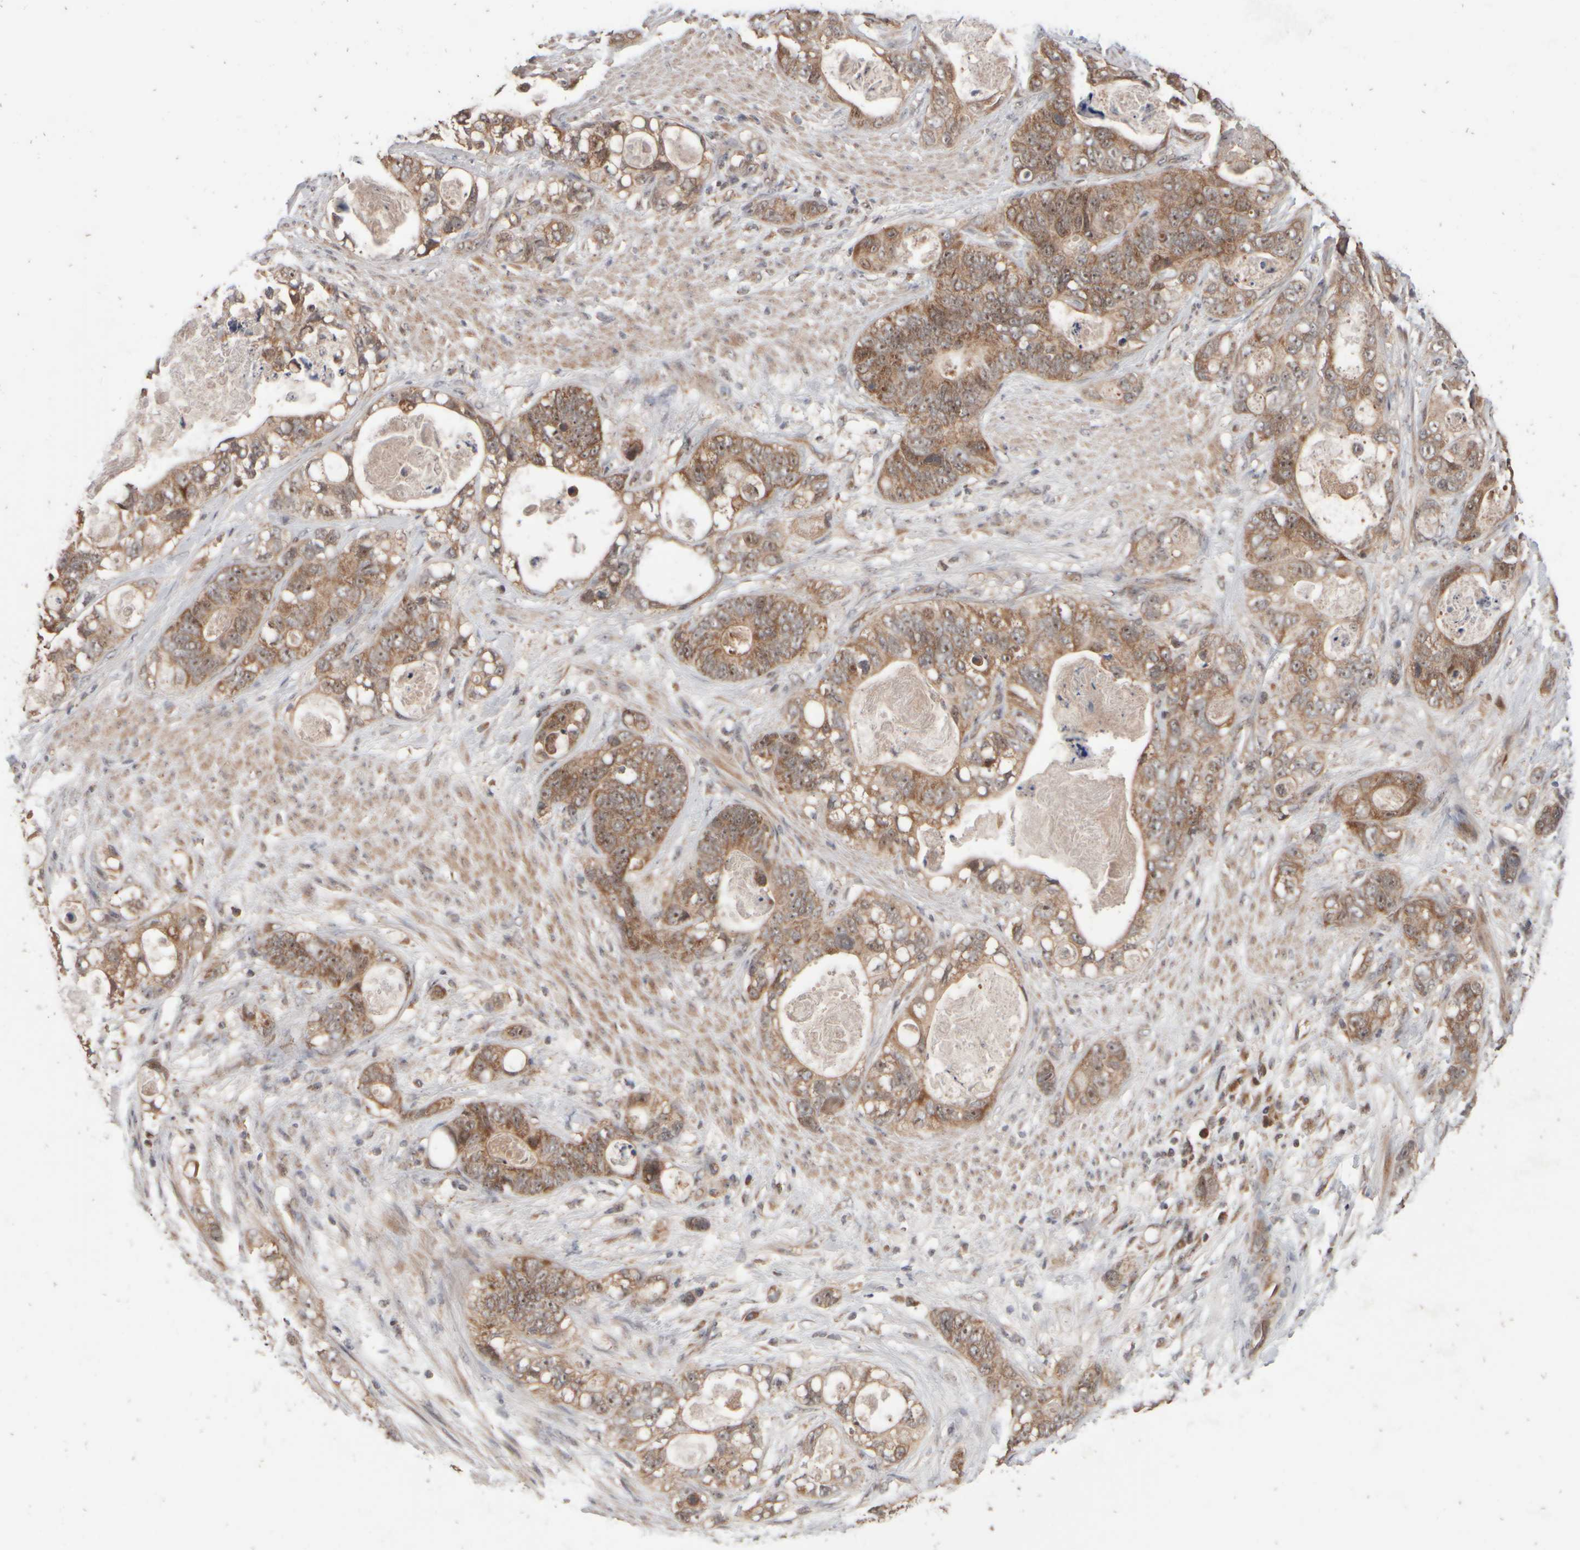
{"staining": {"intensity": "moderate", "quantity": ">75%", "location": "cytoplasmic/membranous,nuclear"}, "tissue": "stomach cancer", "cell_type": "Tumor cells", "image_type": "cancer", "snomed": [{"axis": "morphology", "description": "Normal tissue, NOS"}, {"axis": "morphology", "description": "Adenocarcinoma, NOS"}, {"axis": "topography", "description": "Stomach"}], "caption": "This is an image of immunohistochemistry staining of stomach cancer (adenocarcinoma), which shows moderate staining in the cytoplasmic/membranous and nuclear of tumor cells.", "gene": "ABHD11", "patient": {"sex": "female", "age": 89}}